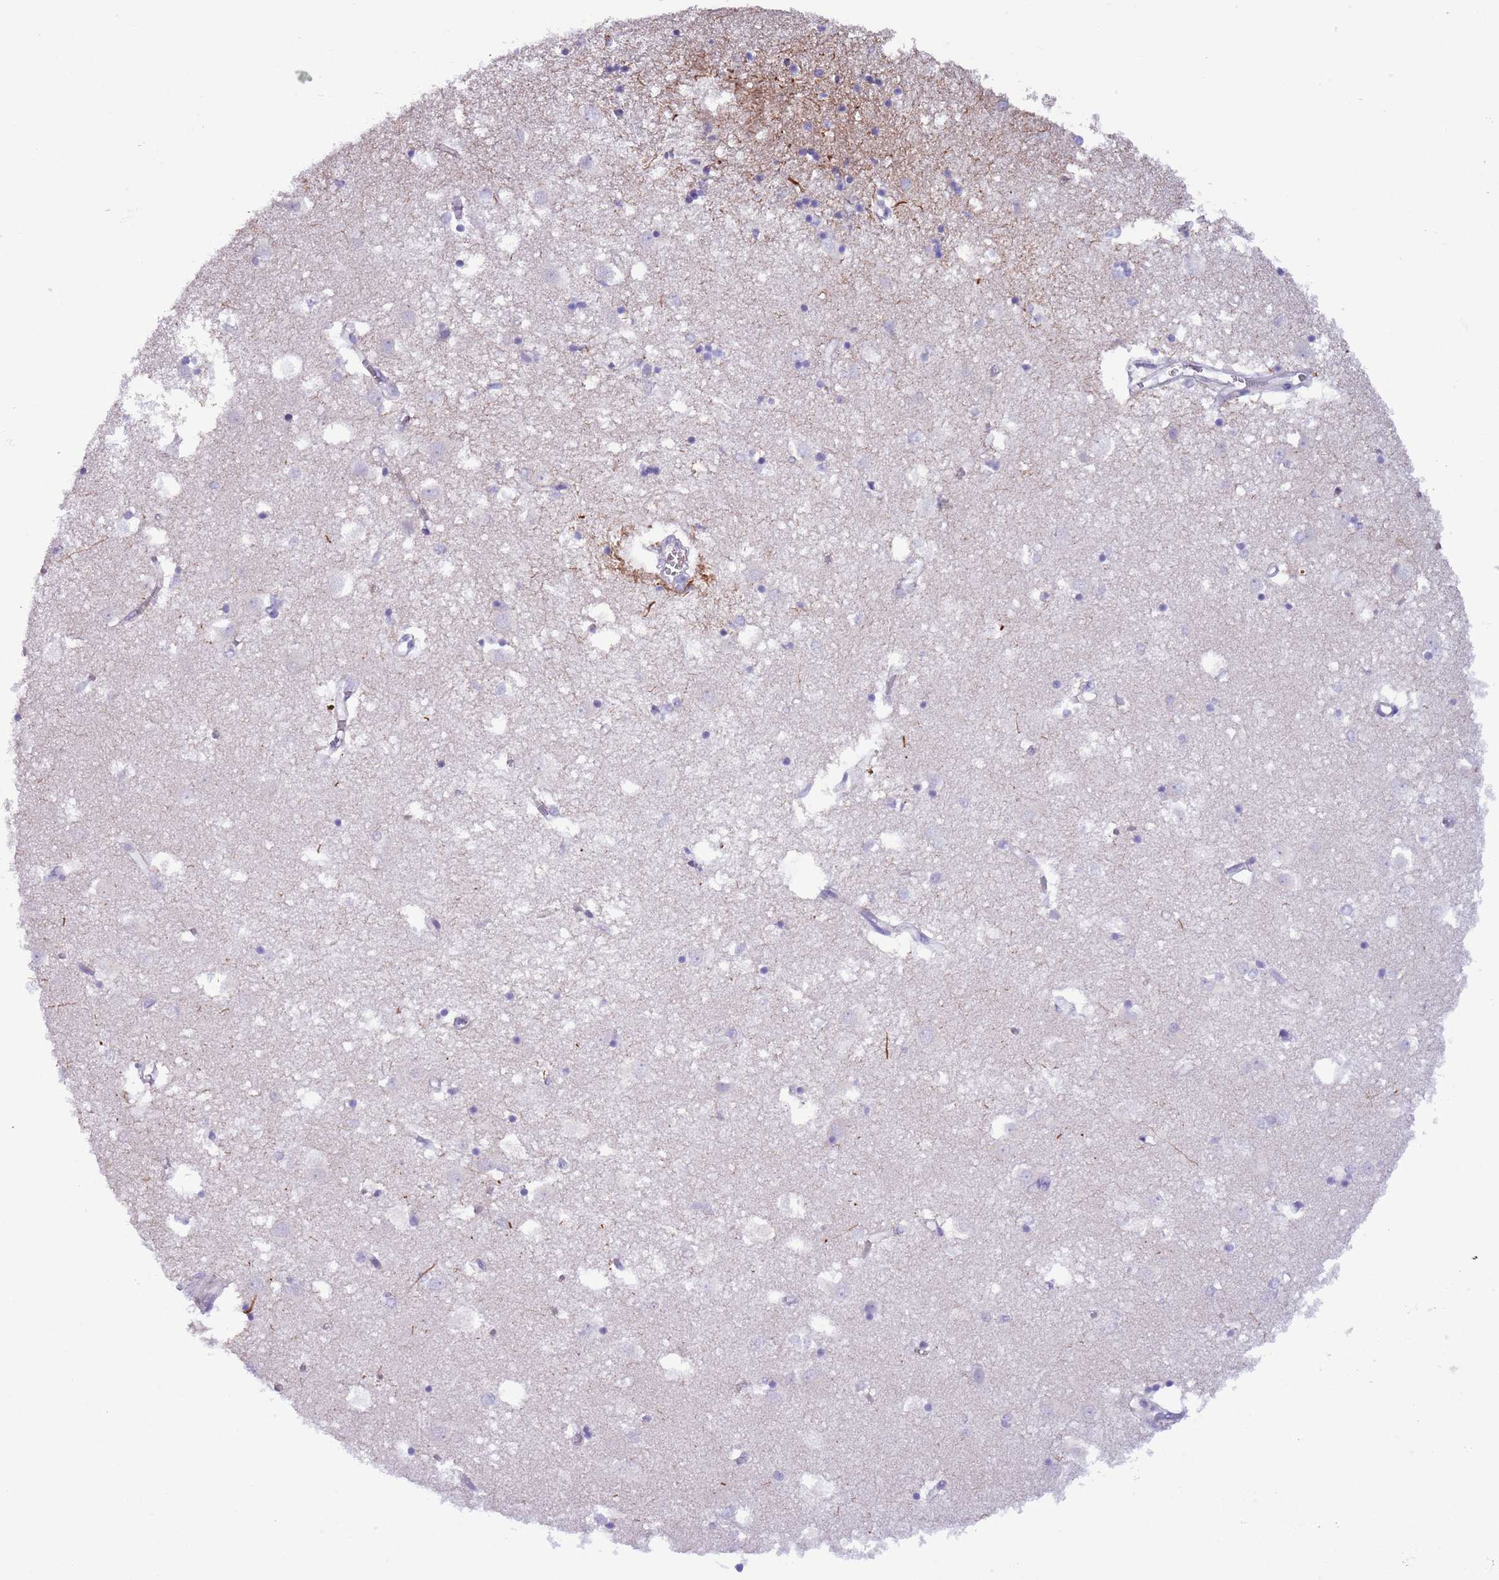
{"staining": {"intensity": "negative", "quantity": "none", "location": "none"}, "tissue": "caudate", "cell_type": "Glial cells", "image_type": "normal", "snomed": [{"axis": "morphology", "description": "Normal tissue, NOS"}, {"axis": "topography", "description": "Lateral ventricle wall"}], "caption": "DAB immunohistochemical staining of unremarkable caudate exhibits no significant staining in glial cells.", "gene": "OR6M1", "patient": {"sex": "male", "age": 70}}